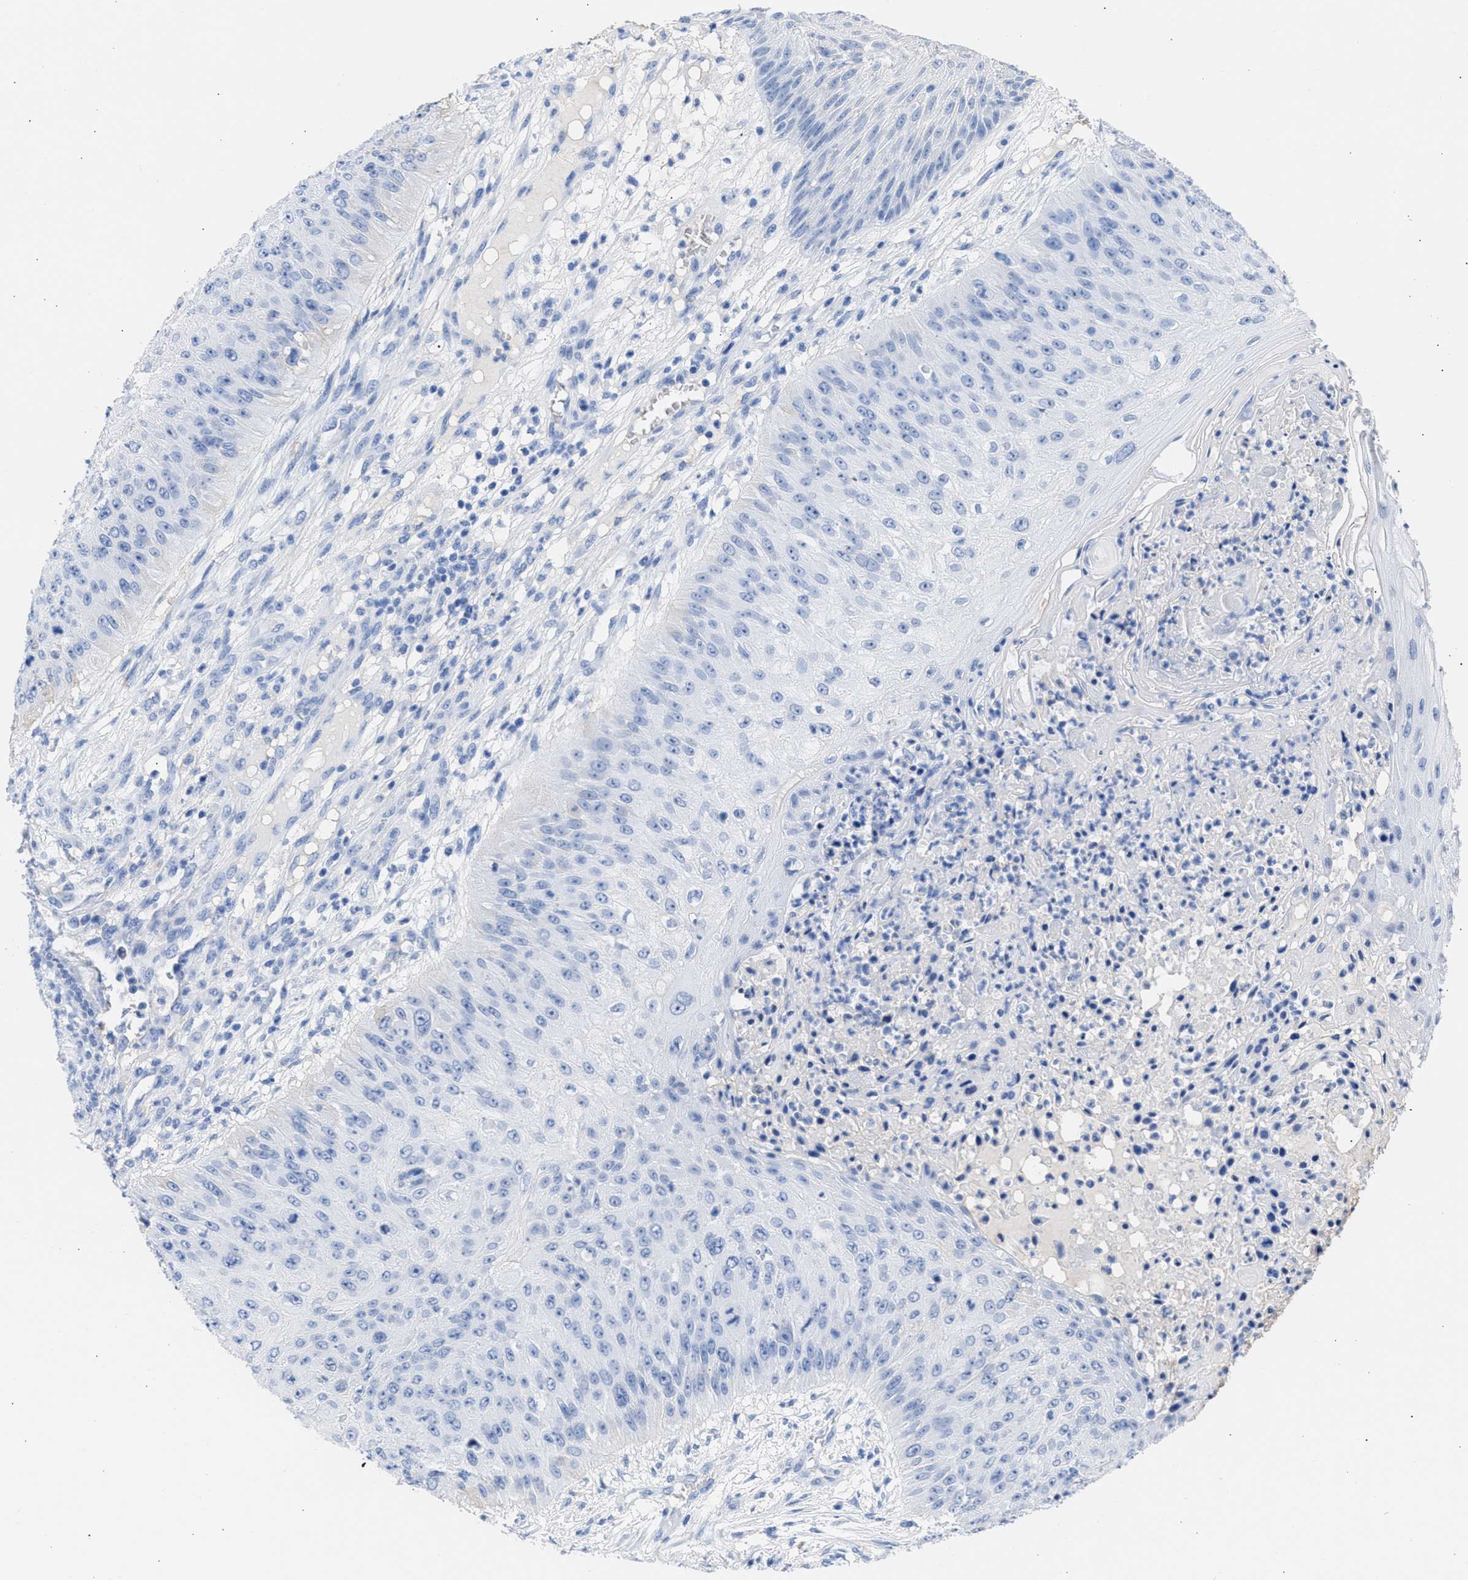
{"staining": {"intensity": "negative", "quantity": "none", "location": "none"}, "tissue": "skin cancer", "cell_type": "Tumor cells", "image_type": "cancer", "snomed": [{"axis": "morphology", "description": "Squamous cell carcinoma, NOS"}, {"axis": "topography", "description": "Skin"}], "caption": "Tumor cells show no significant protein staining in squamous cell carcinoma (skin).", "gene": "RSPH1", "patient": {"sex": "female", "age": 80}}